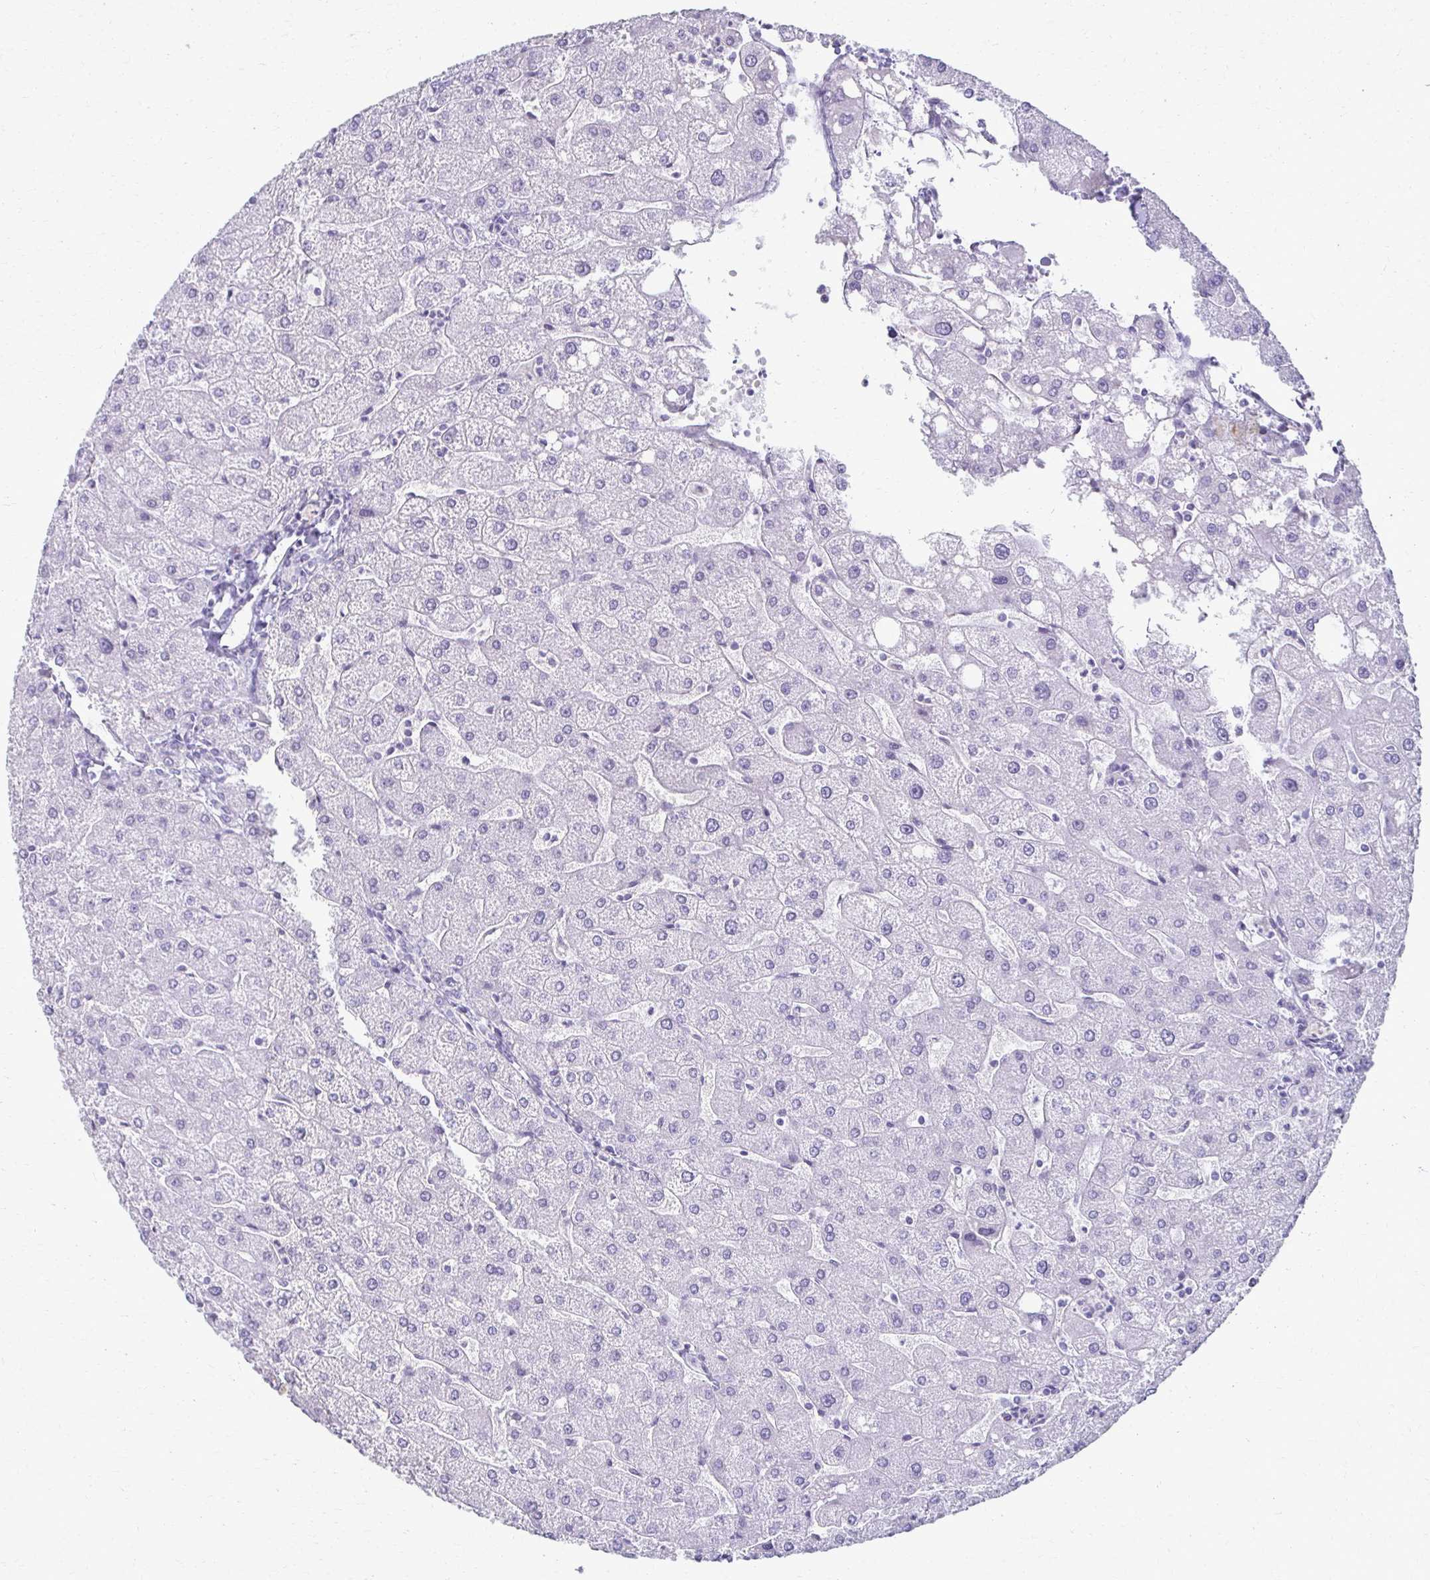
{"staining": {"intensity": "negative", "quantity": "none", "location": "none"}, "tissue": "liver", "cell_type": "Cholangiocytes", "image_type": "normal", "snomed": [{"axis": "morphology", "description": "Normal tissue, NOS"}, {"axis": "topography", "description": "Liver"}], "caption": "The IHC histopathology image has no significant staining in cholangiocytes of liver. (Stains: DAB IHC with hematoxylin counter stain, Microscopy: brightfield microscopy at high magnification).", "gene": "MORC4", "patient": {"sex": "male", "age": 67}}